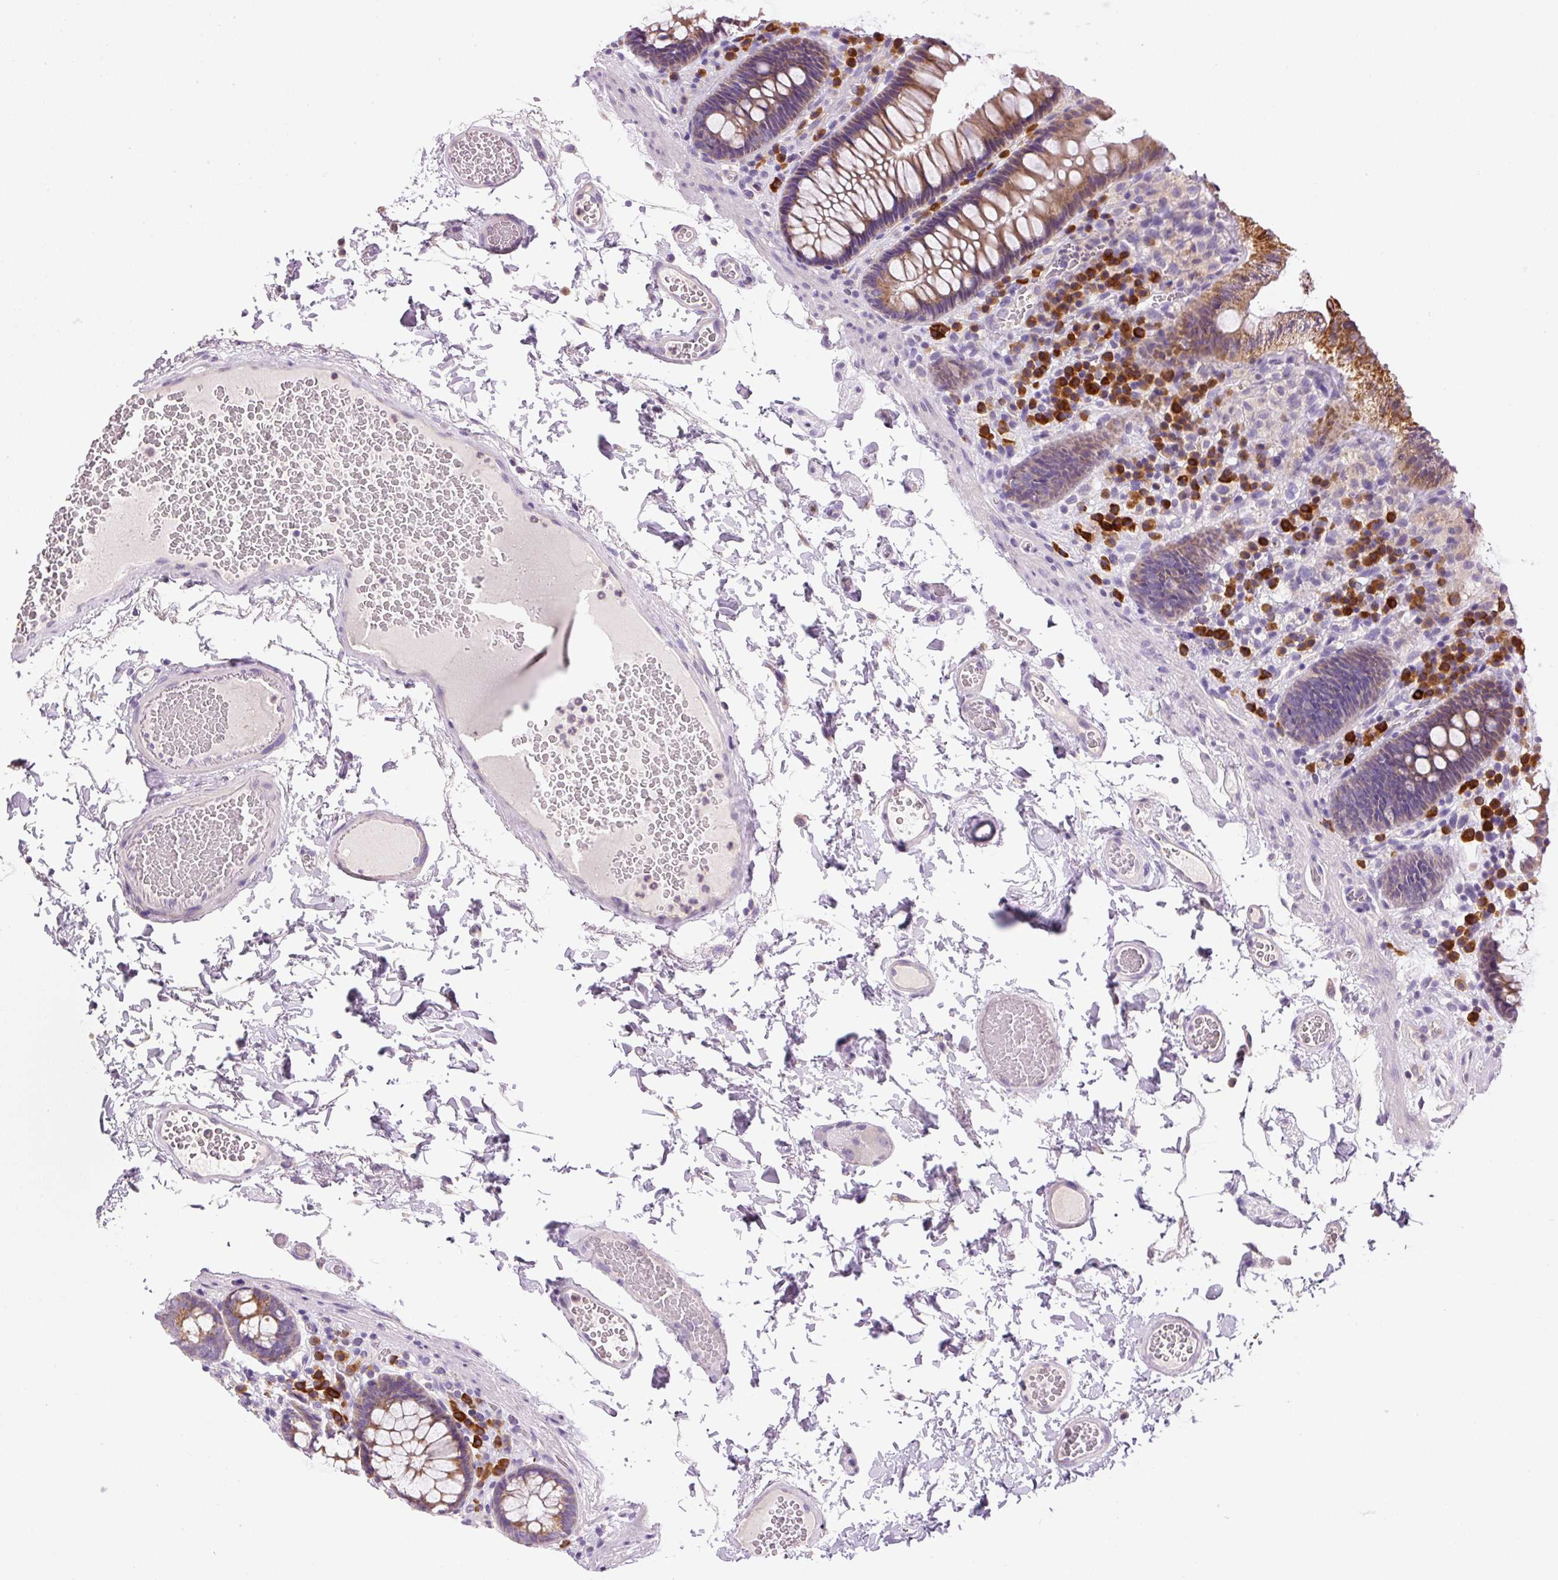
{"staining": {"intensity": "negative", "quantity": "none", "location": "none"}, "tissue": "colon", "cell_type": "Endothelial cells", "image_type": "normal", "snomed": [{"axis": "morphology", "description": "Normal tissue, NOS"}, {"axis": "topography", "description": "Colon"}, {"axis": "topography", "description": "Peripheral nerve tissue"}], "caption": "IHC histopathology image of unremarkable colon: human colon stained with DAB (3,3'-diaminobenzidine) exhibits no significant protein expression in endothelial cells.", "gene": "PNPLA5", "patient": {"sex": "male", "age": 84}}